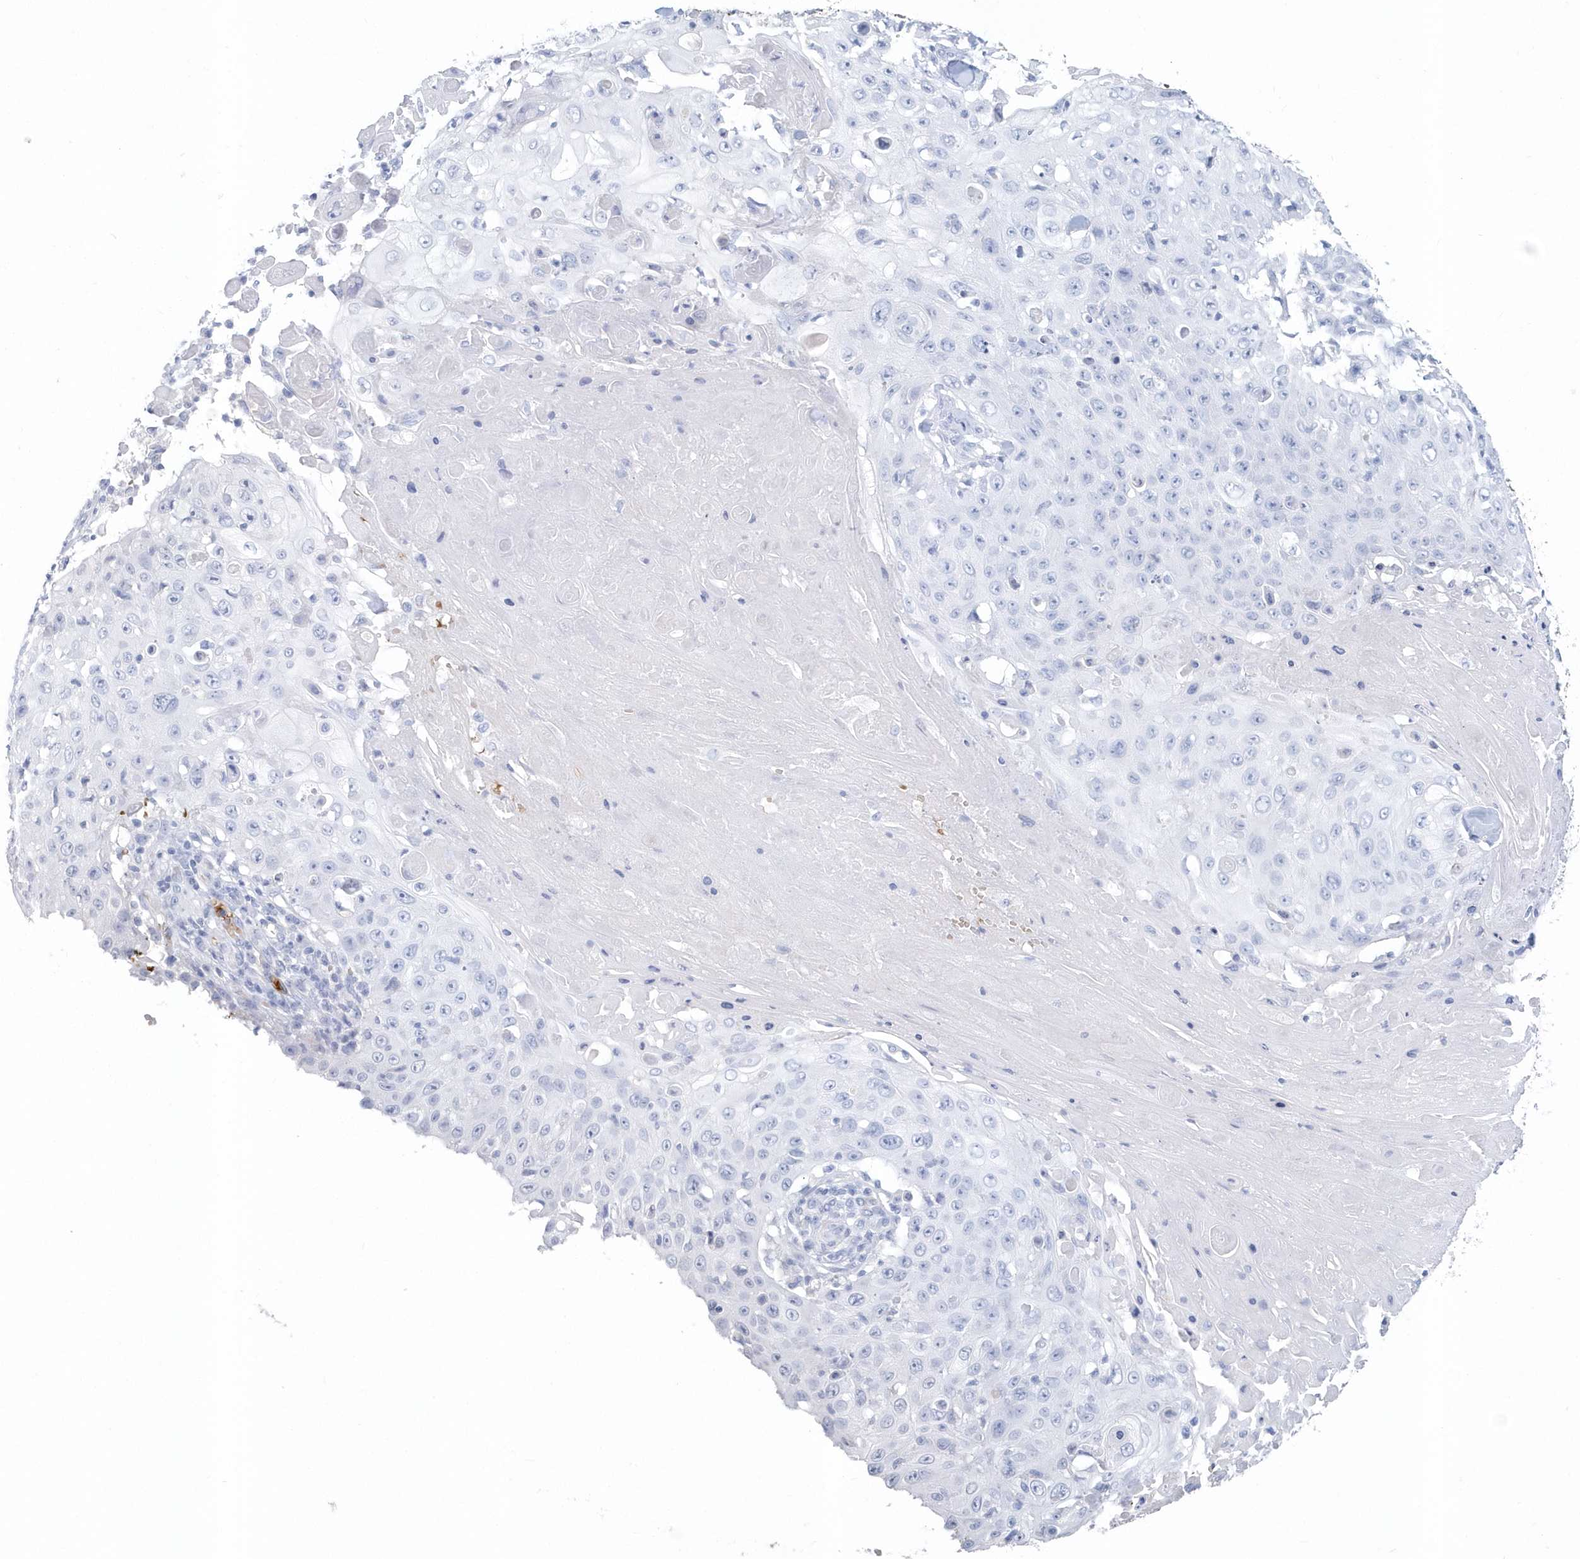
{"staining": {"intensity": "negative", "quantity": "none", "location": "none"}, "tissue": "skin cancer", "cell_type": "Tumor cells", "image_type": "cancer", "snomed": [{"axis": "morphology", "description": "Squamous cell carcinoma, NOS"}, {"axis": "topography", "description": "Skin"}], "caption": "This photomicrograph is of squamous cell carcinoma (skin) stained with IHC to label a protein in brown with the nuclei are counter-stained blue. There is no expression in tumor cells.", "gene": "HBA2", "patient": {"sex": "male", "age": 86}}